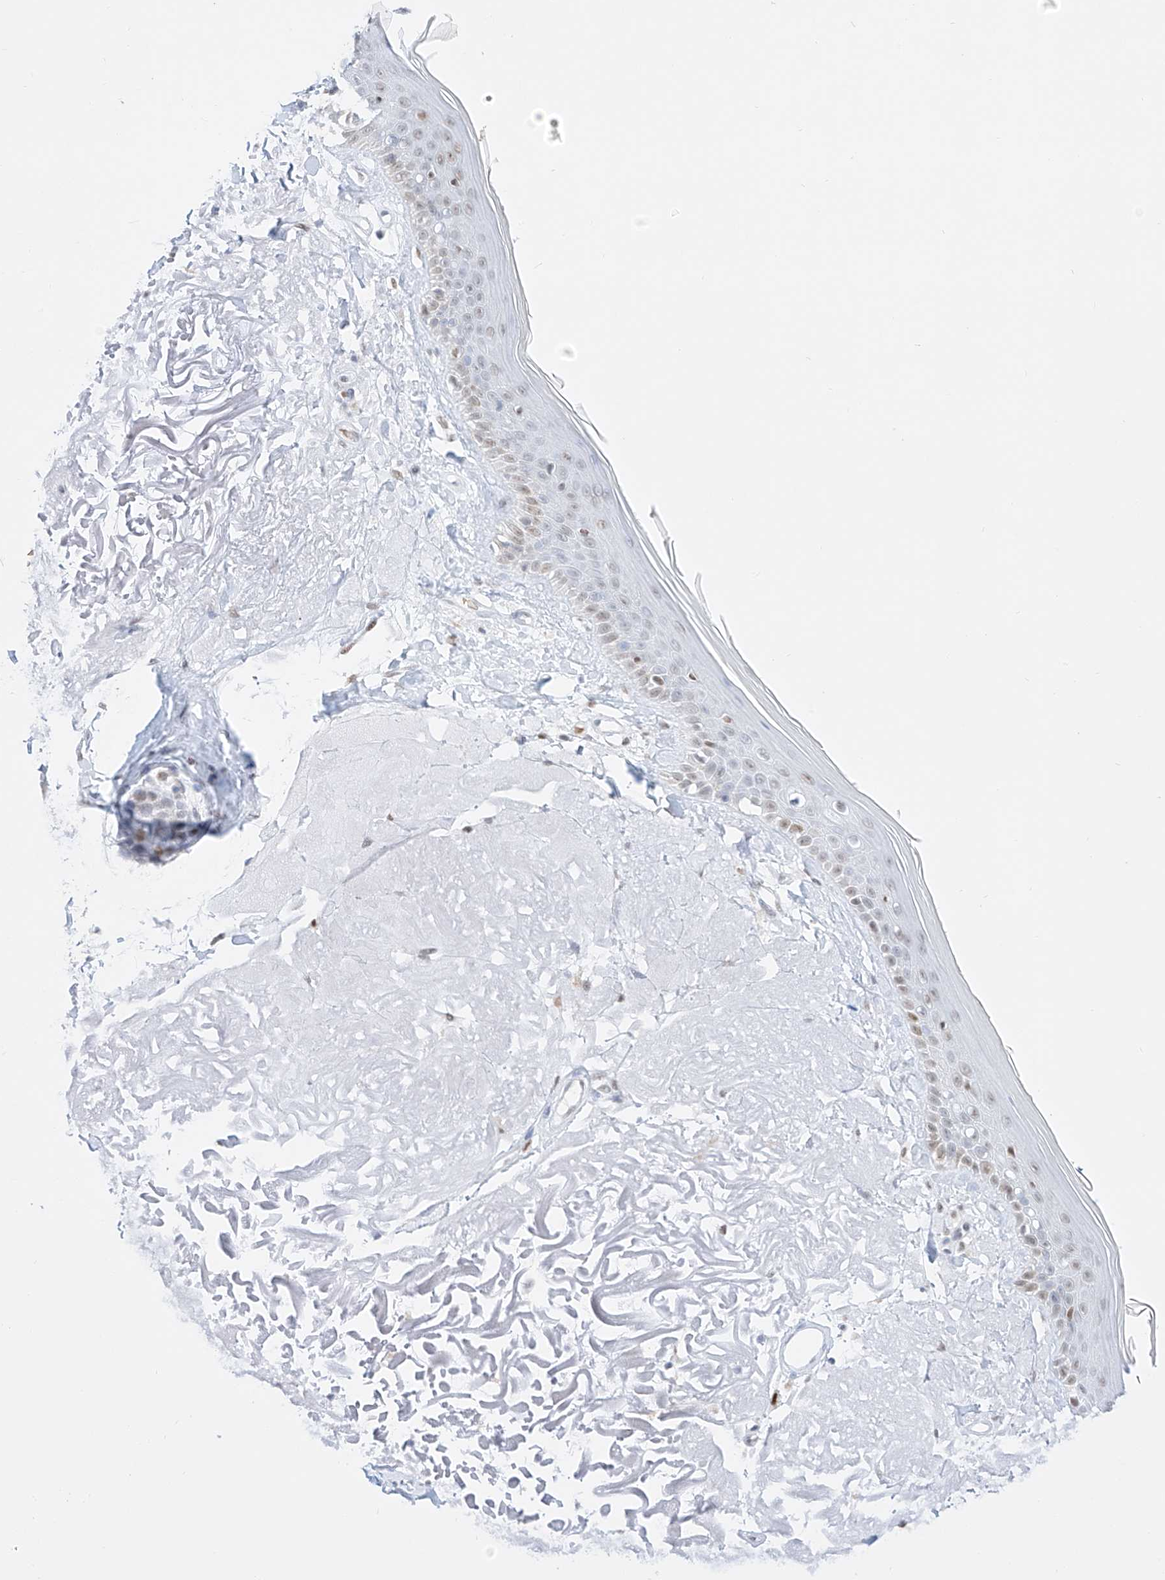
{"staining": {"intensity": "weak", "quantity": "<25%", "location": "nuclear"}, "tissue": "skin", "cell_type": "Fibroblasts", "image_type": "normal", "snomed": [{"axis": "morphology", "description": "Normal tissue, NOS"}, {"axis": "topography", "description": "Skin"}, {"axis": "topography", "description": "Skeletal muscle"}], "caption": "Fibroblasts show no significant expression in normal skin. Brightfield microscopy of immunohistochemistry (IHC) stained with DAB (3,3'-diaminobenzidine) (brown) and hematoxylin (blue), captured at high magnification.", "gene": "APIP", "patient": {"sex": "male", "age": 83}}